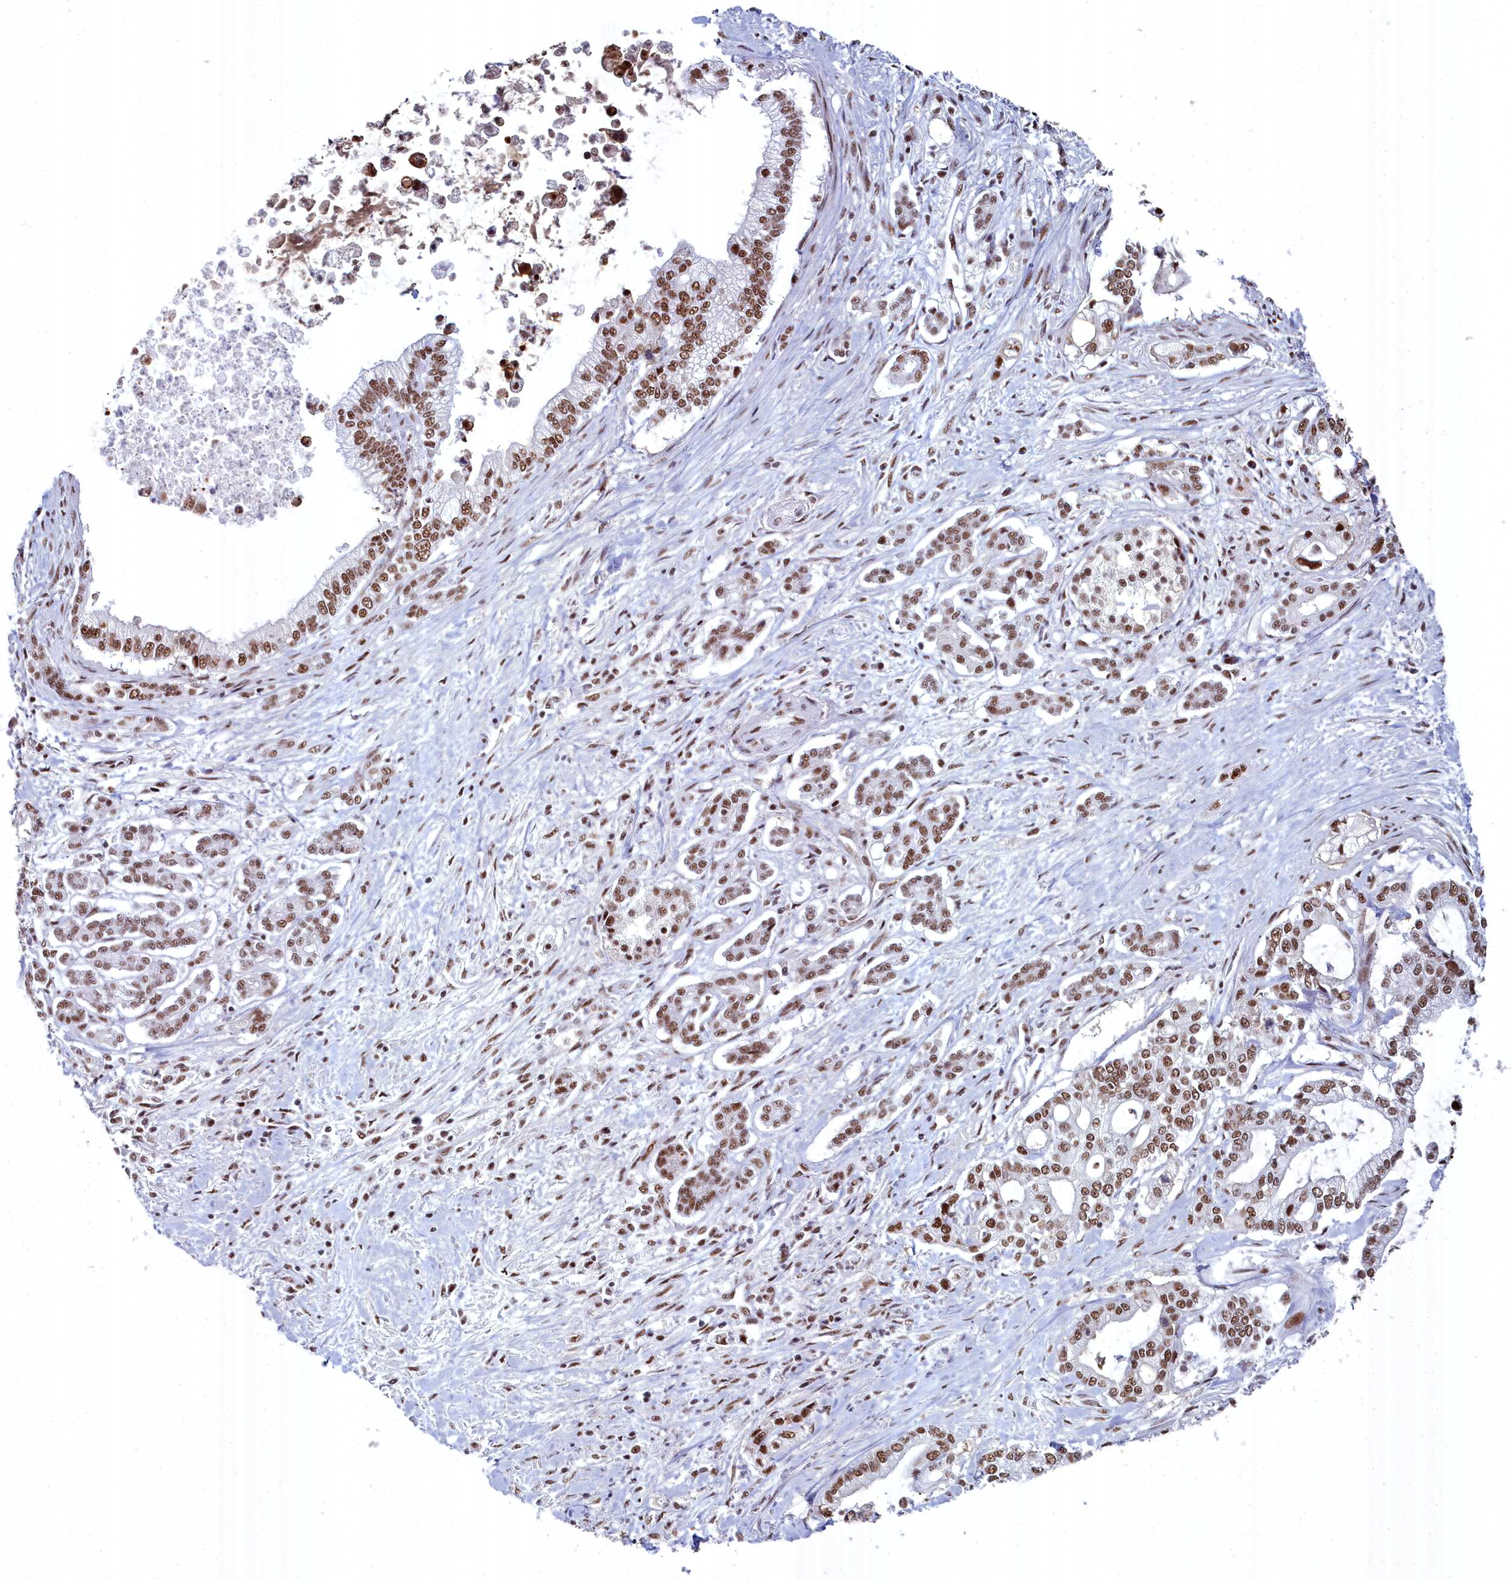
{"staining": {"intensity": "moderate", "quantity": ">75%", "location": "nuclear"}, "tissue": "pancreatic cancer", "cell_type": "Tumor cells", "image_type": "cancer", "snomed": [{"axis": "morphology", "description": "Adenocarcinoma, NOS"}, {"axis": "topography", "description": "Pancreas"}], "caption": "Pancreatic cancer (adenocarcinoma) stained with a brown dye demonstrates moderate nuclear positive expression in approximately >75% of tumor cells.", "gene": "SF3B3", "patient": {"sex": "male", "age": 69}}